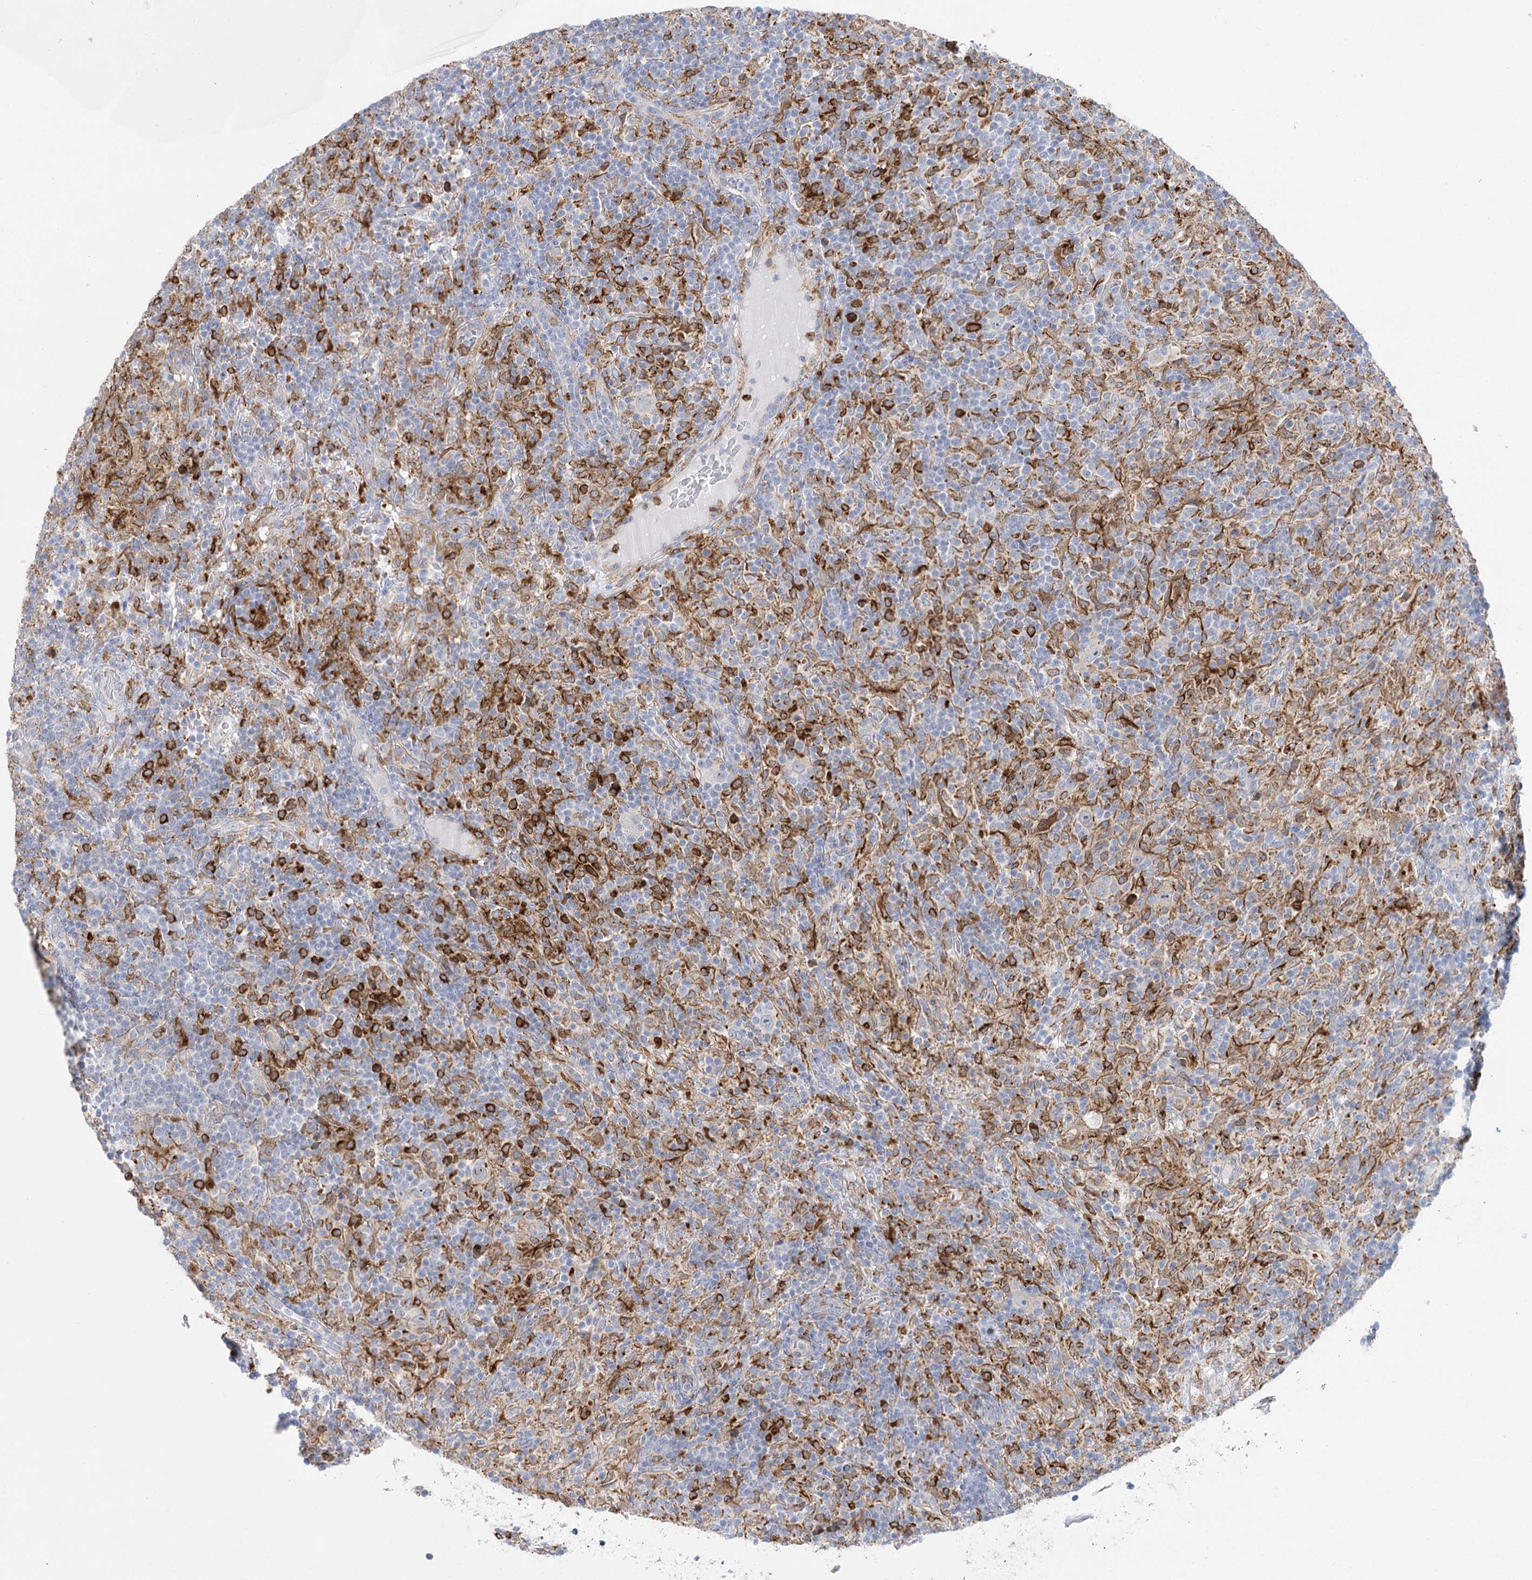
{"staining": {"intensity": "negative", "quantity": "none", "location": "none"}, "tissue": "lymphoma", "cell_type": "Tumor cells", "image_type": "cancer", "snomed": [{"axis": "morphology", "description": "Hodgkin's disease, NOS"}, {"axis": "topography", "description": "Lymph node"}], "caption": "DAB immunohistochemical staining of lymphoma reveals no significant expression in tumor cells.", "gene": "CCDC88A", "patient": {"sex": "male", "age": 70}}